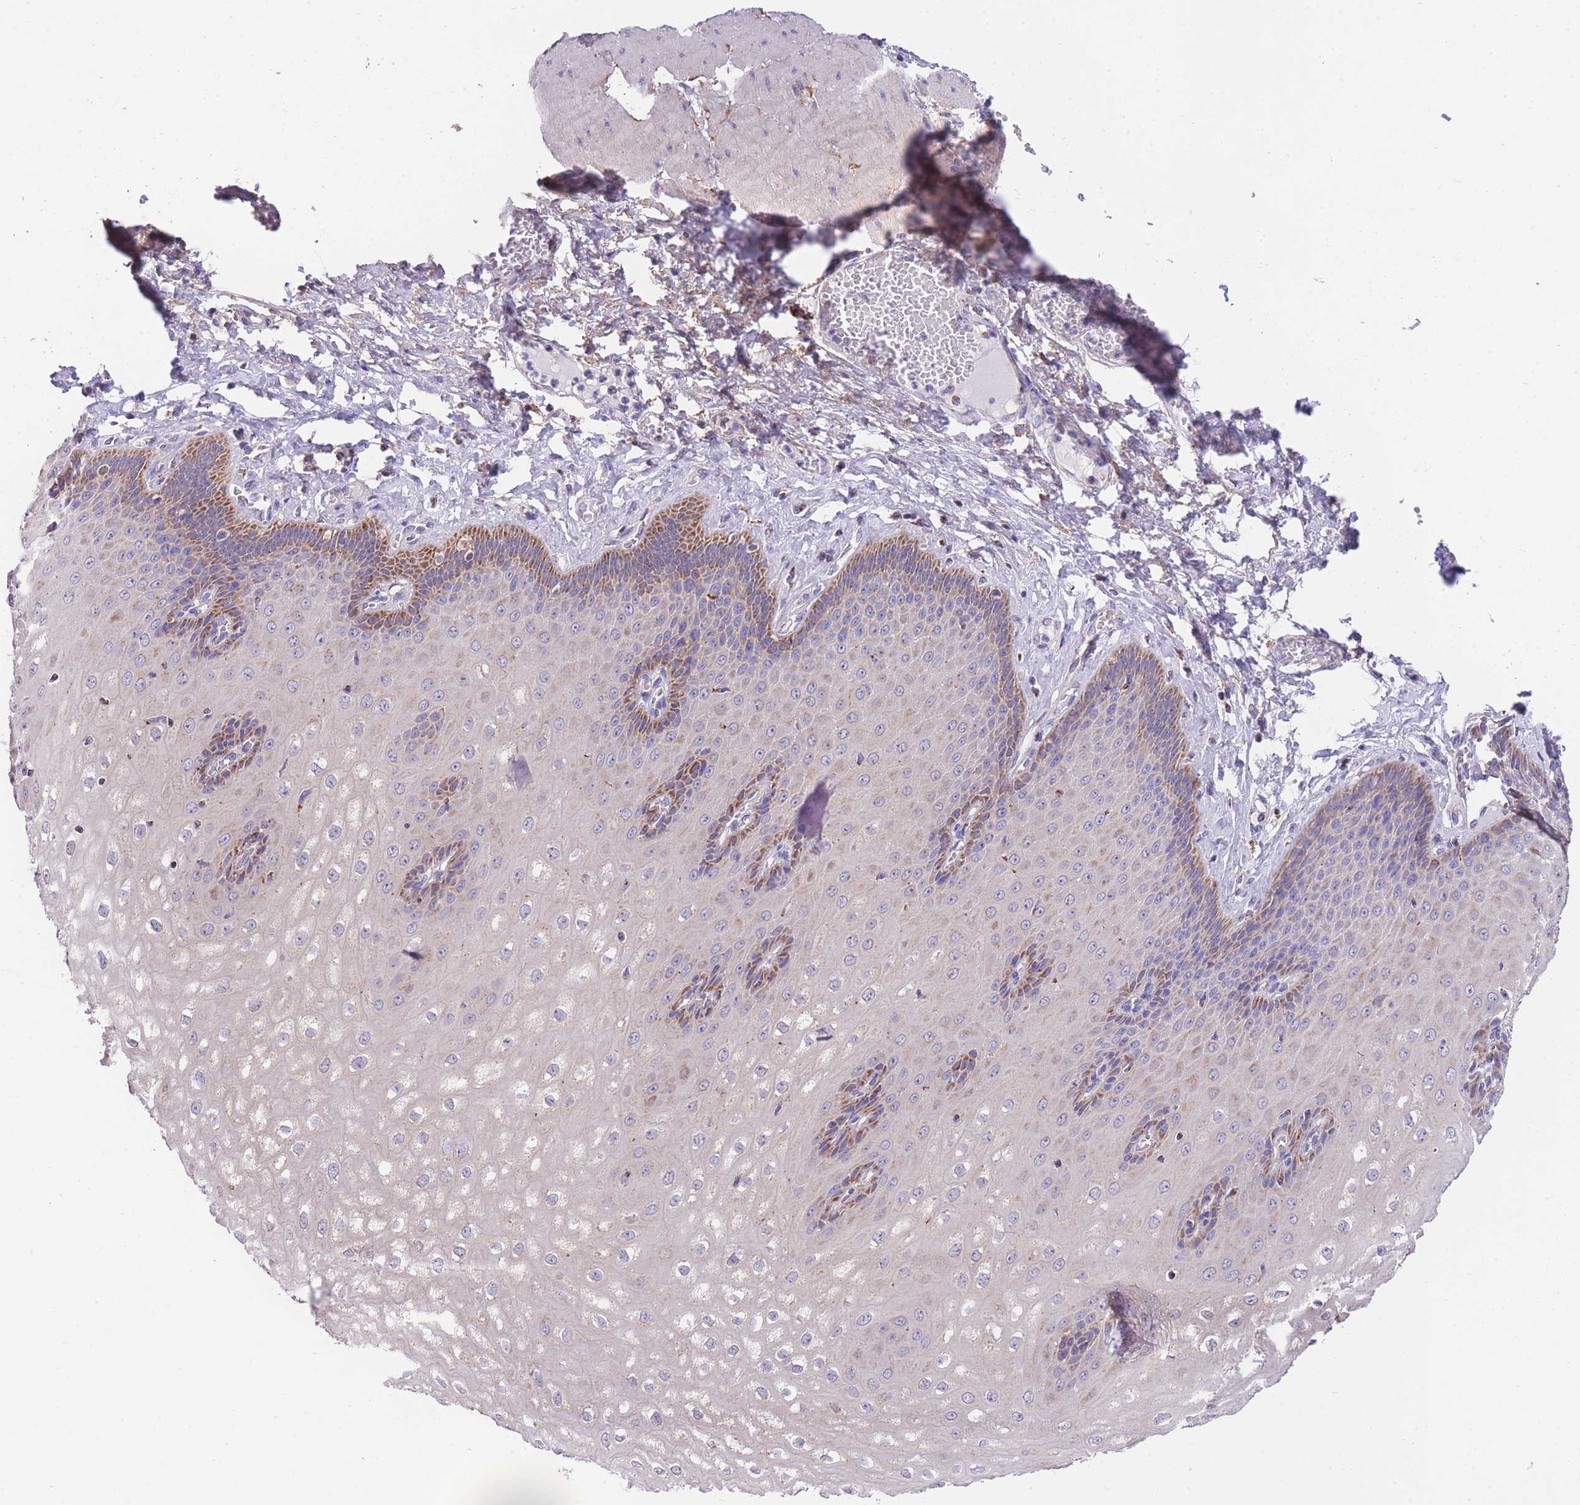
{"staining": {"intensity": "moderate", "quantity": "25%-75%", "location": "cytoplasmic/membranous,nuclear"}, "tissue": "esophagus", "cell_type": "Squamous epithelial cells", "image_type": "normal", "snomed": [{"axis": "morphology", "description": "Normal tissue, NOS"}, {"axis": "topography", "description": "Esophagus"}], "caption": "The histopathology image exhibits staining of benign esophagus, revealing moderate cytoplasmic/membranous,nuclear protein staining (brown color) within squamous epithelial cells.", "gene": "ST3GAL3", "patient": {"sex": "male", "age": 60}}